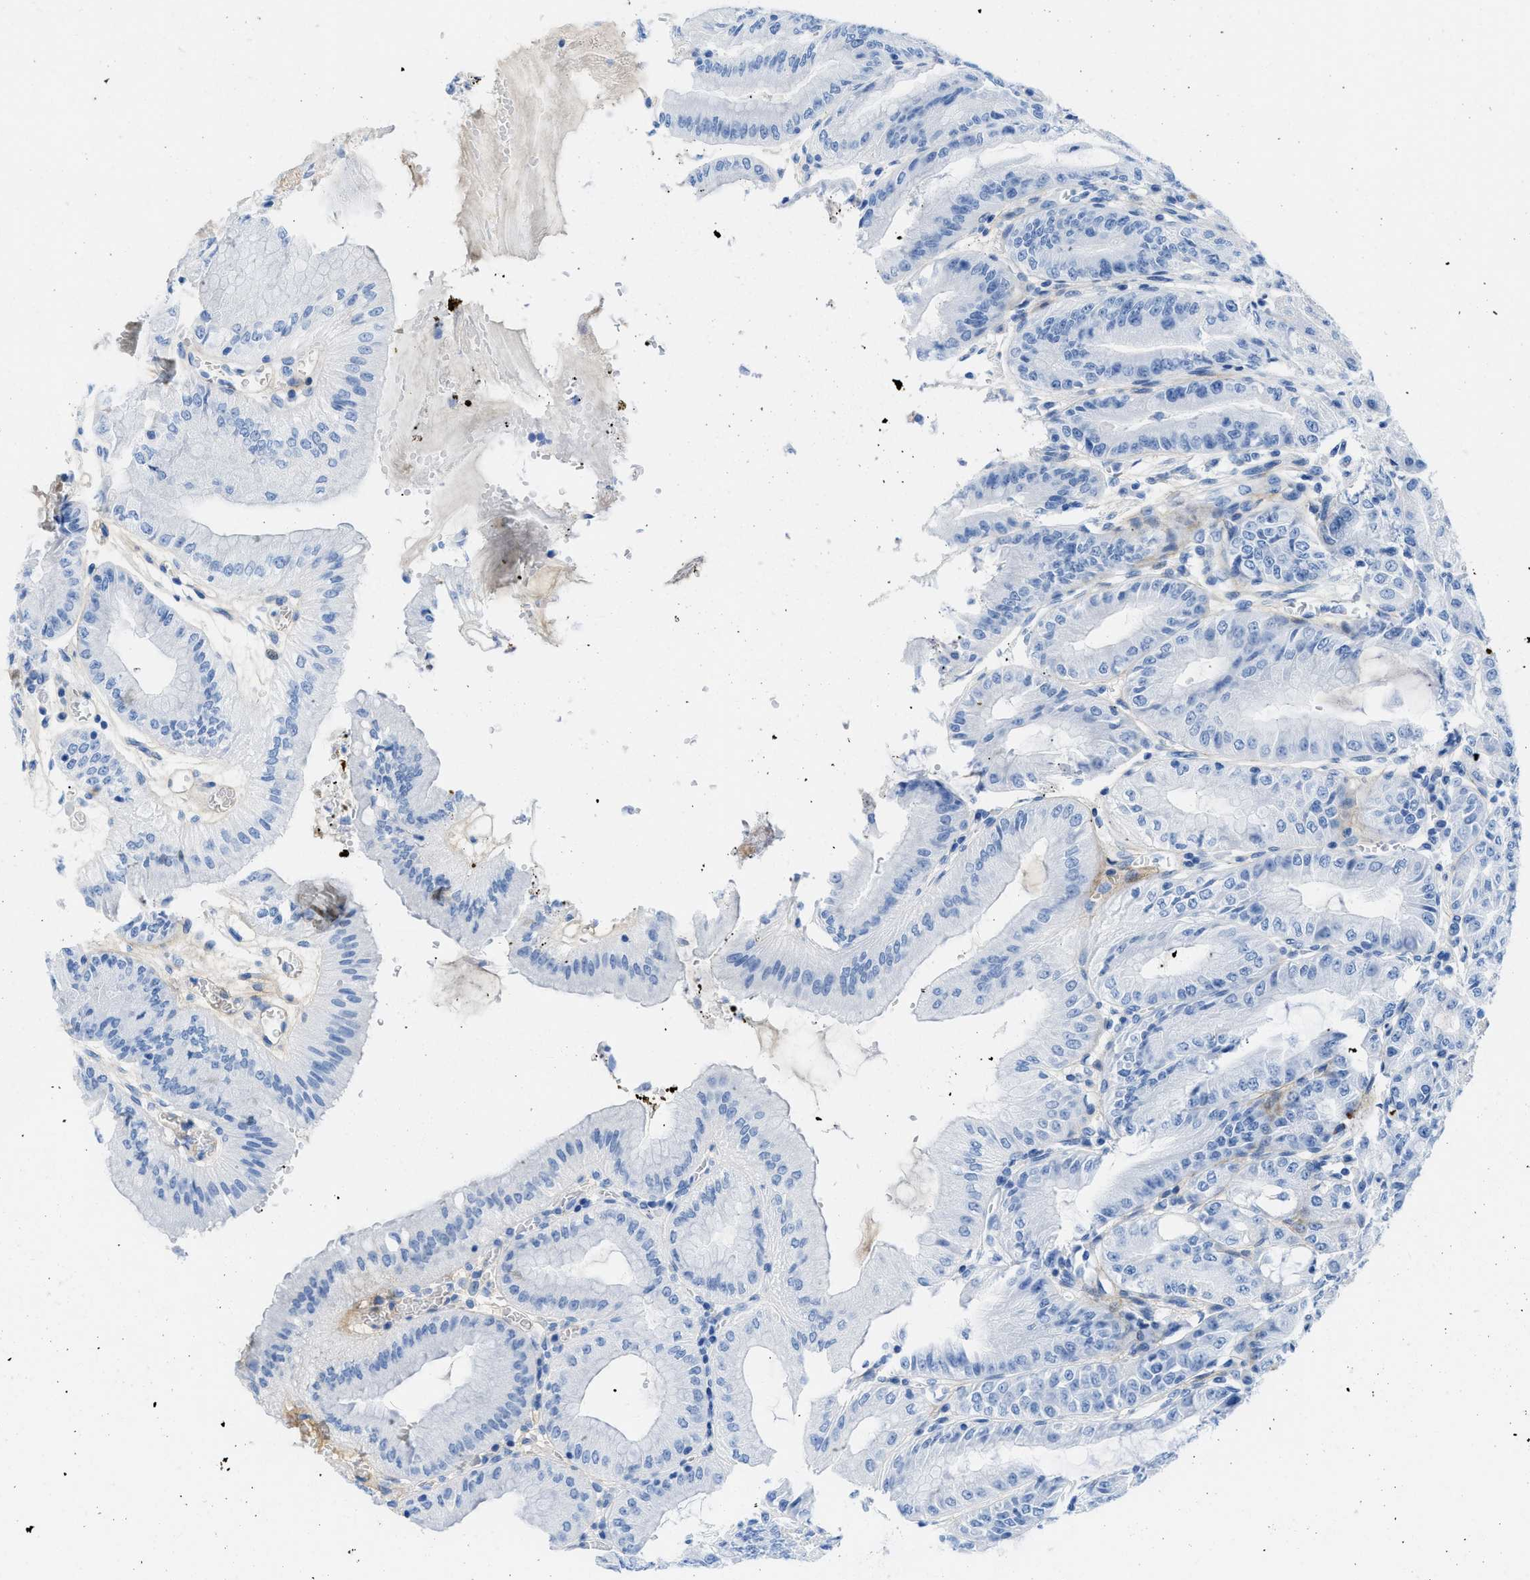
{"staining": {"intensity": "negative", "quantity": "none", "location": "none"}, "tissue": "stomach", "cell_type": "Glandular cells", "image_type": "normal", "snomed": [{"axis": "morphology", "description": "Normal tissue, NOS"}, {"axis": "topography", "description": "Stomach, lower"}], "caption": "High magnification brightfield microscopy of unremarkable stomach stained with DAB (brown) and counterstained with hematoxylin (blue): glandular cells show no significant positivity.", "gene": "COL3A1", "patient": {"sex": "male", "age": 71}}